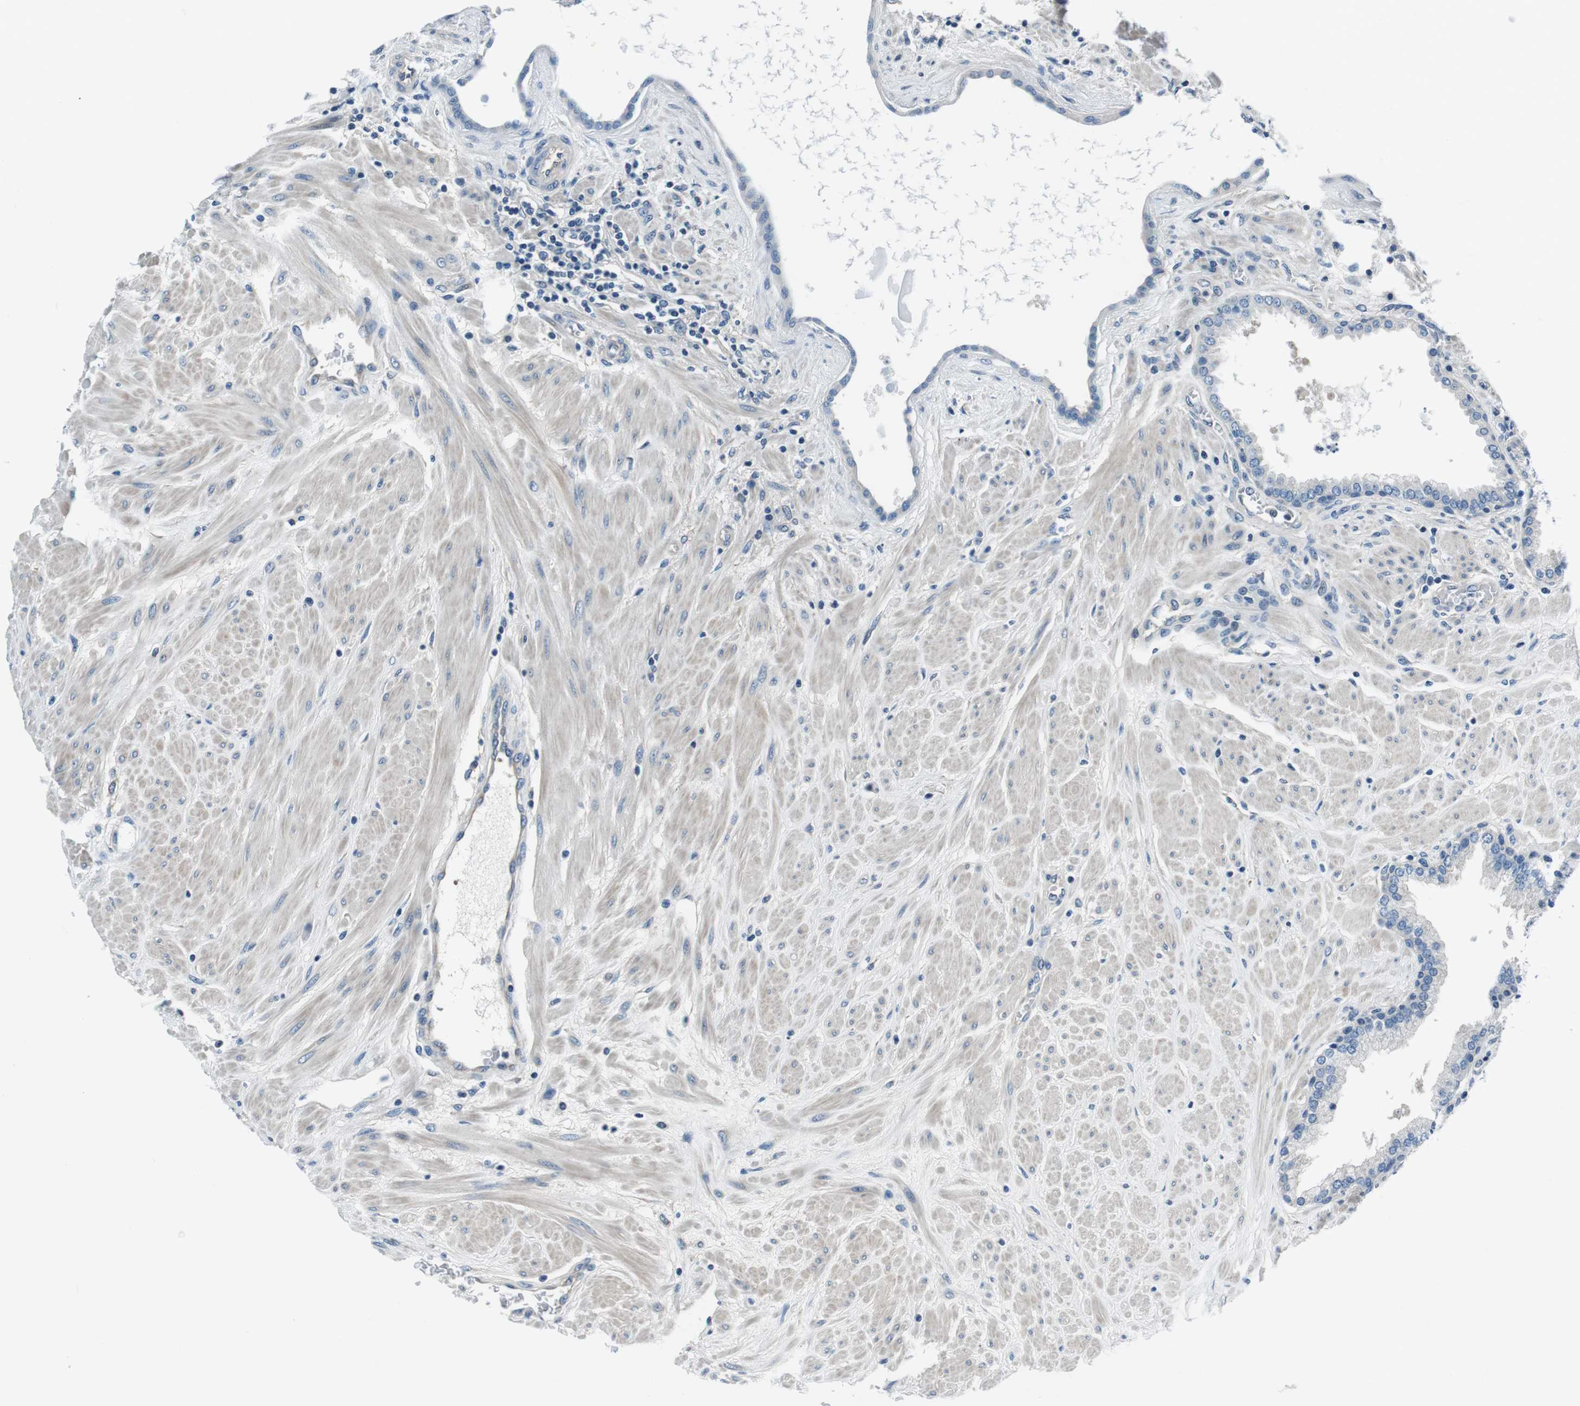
{"staining": {"intensity": "weak", "quantity": "<25%", "location": "cytoplasmic/membranous"}, "tissue": "prostate", "cell_type": "Glandular cells", "image_type": "normal", "snomed": [{"axis": "morphology", "description": "Normal tissue, NOS"}, {"axis": "topography", "description": "Prostate"}], "caption": "An IHC image of unremarkable prostate is shown. There is no staining in glandular cells of prostate. The staining was performed using DAB to visualize the protein expression in brown, while the nuclei were stained in blue with hematoxylin (Magnification: 20x).", "gene": "KCNJ5", "patient": {"sex": "male", "age": 51}}